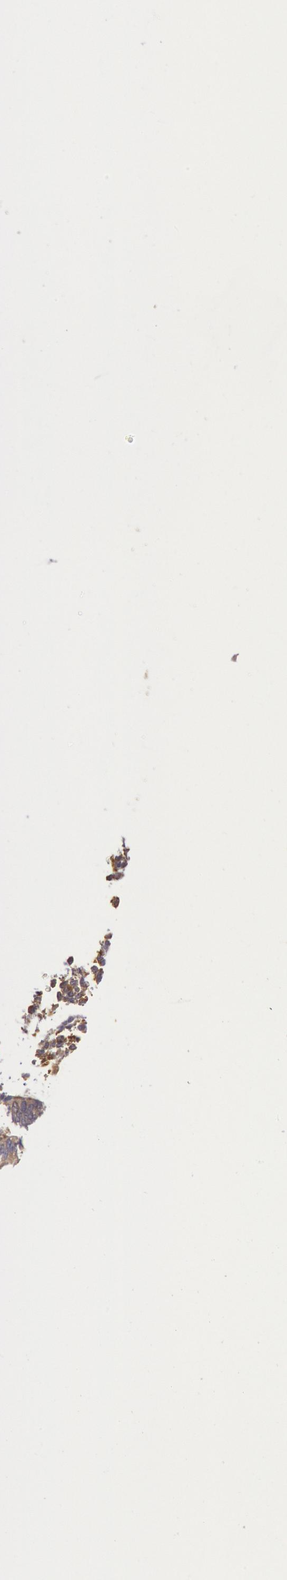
{"staining": {"intensity": "moderate", "quantity": ">75%", "location": "cytoplasmic/membranous"}, "tissue": "endometrium", "cell_type": "Cells in endometrial stroma", "image_type": "normal", "snomed": [{"axis": "morphology", "description": "Normal tissue, NOS"}, {"axis": "topography", "description": "Endometrium"}], "caption": "Endometrium was stained to show a protein in brown. There is medium levels of moderate cytoplasmic/membranous staining in approximately >75% of cells in endometrial stroma. (DAB IHC, brown staining for protein, blue staining for nuclei).", "gene": "NMT2", "patient": {"sex": "female", "age": 61}}